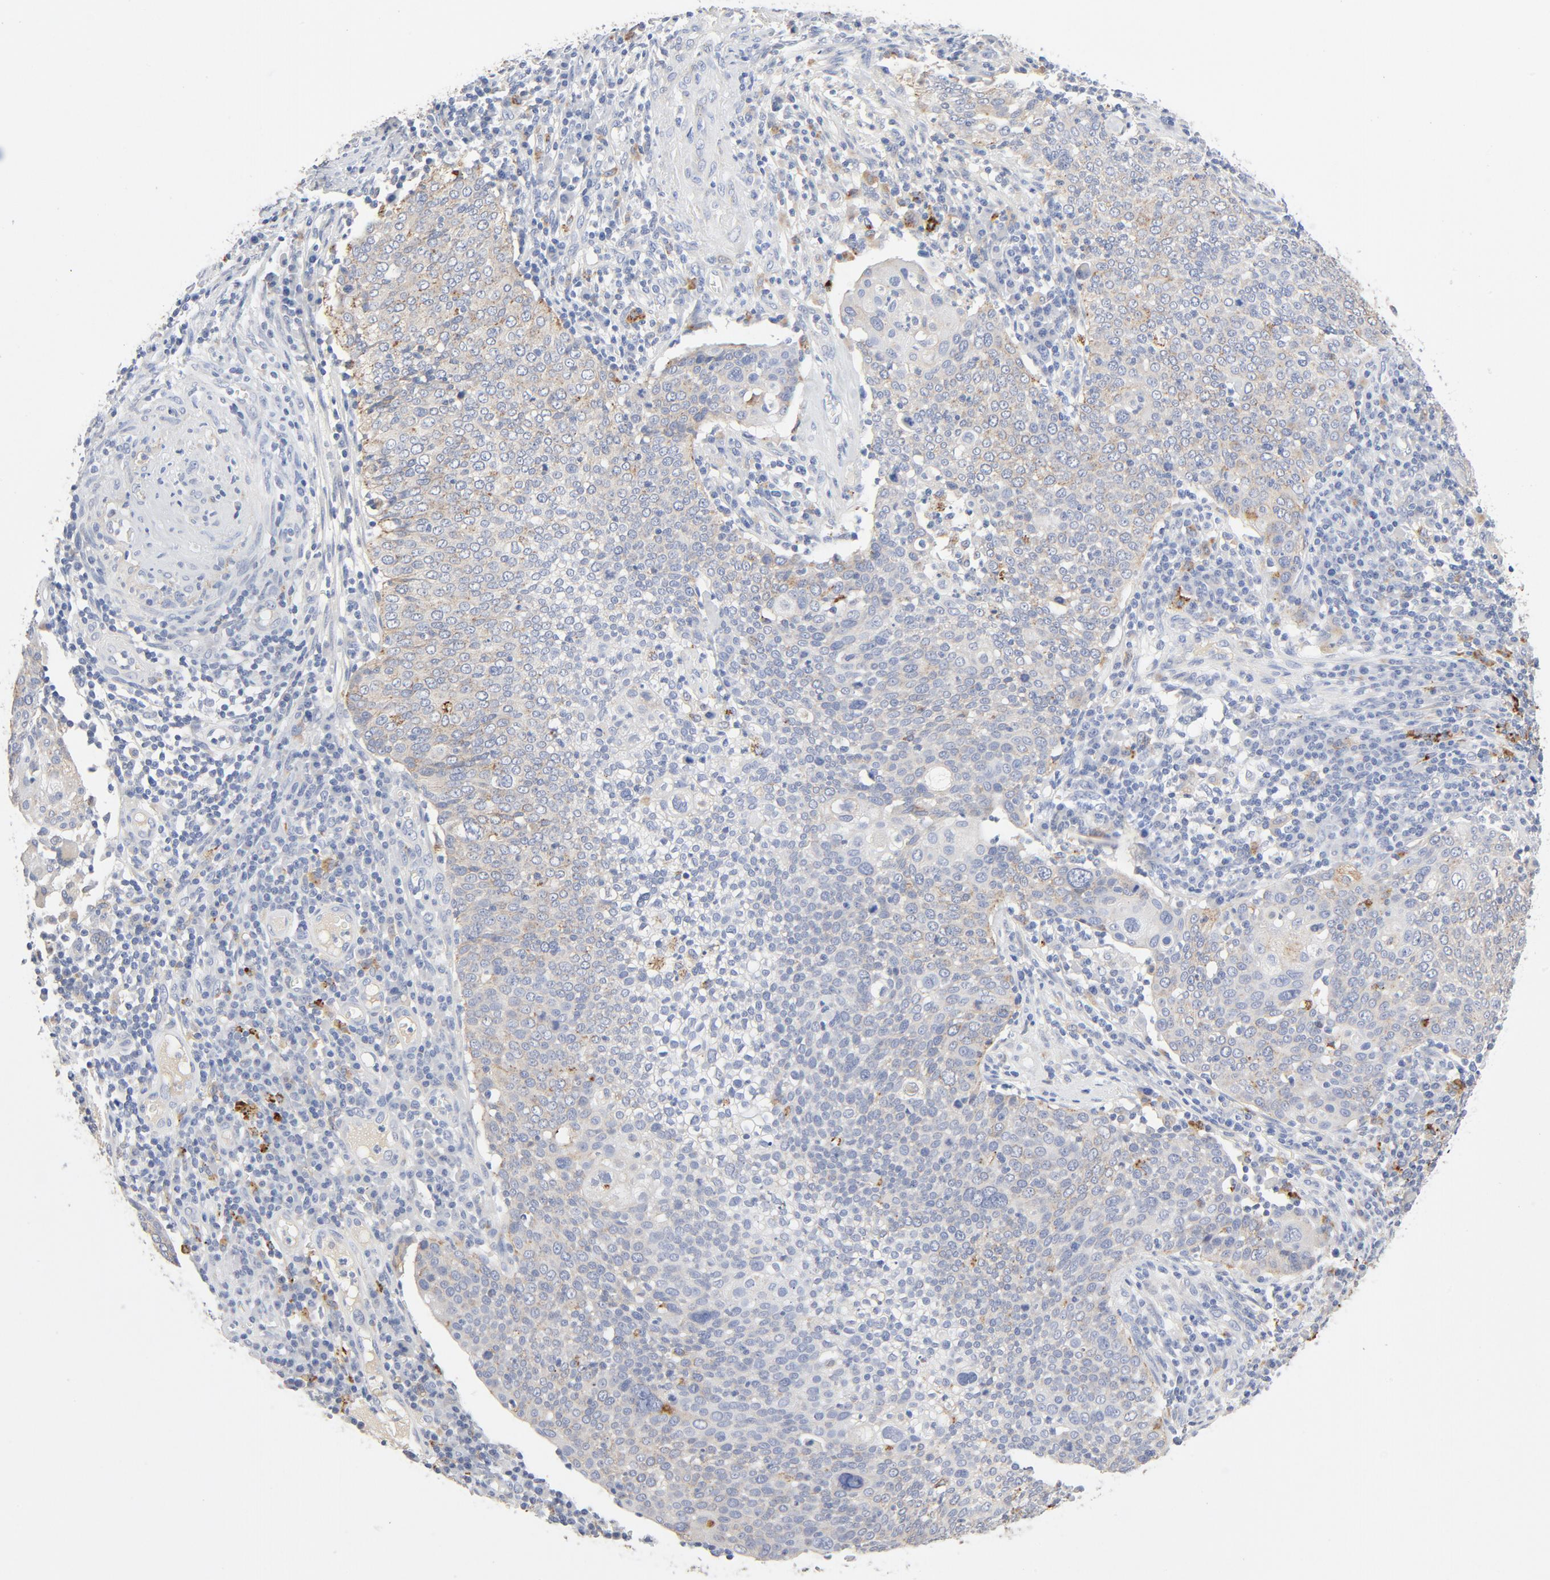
{"staining": {"intensity": "weak", "quantity": "<25%", "location": "cytoplasmic/membranous"}, "tissue": "cervical cancer", "cell_type": "Tumor cells", "image_type": "cancer", "snomed": [{"axis": "morphology", "description": "Squamous cell carcinoma, NOS"}, {"axis": "topography", "description": "Cervix"}], "caption": "Tumor cells show no significant staining in cervical cancer.", "gene": "MAGEB17", "patient": {"sex": "female", "age": 40}}